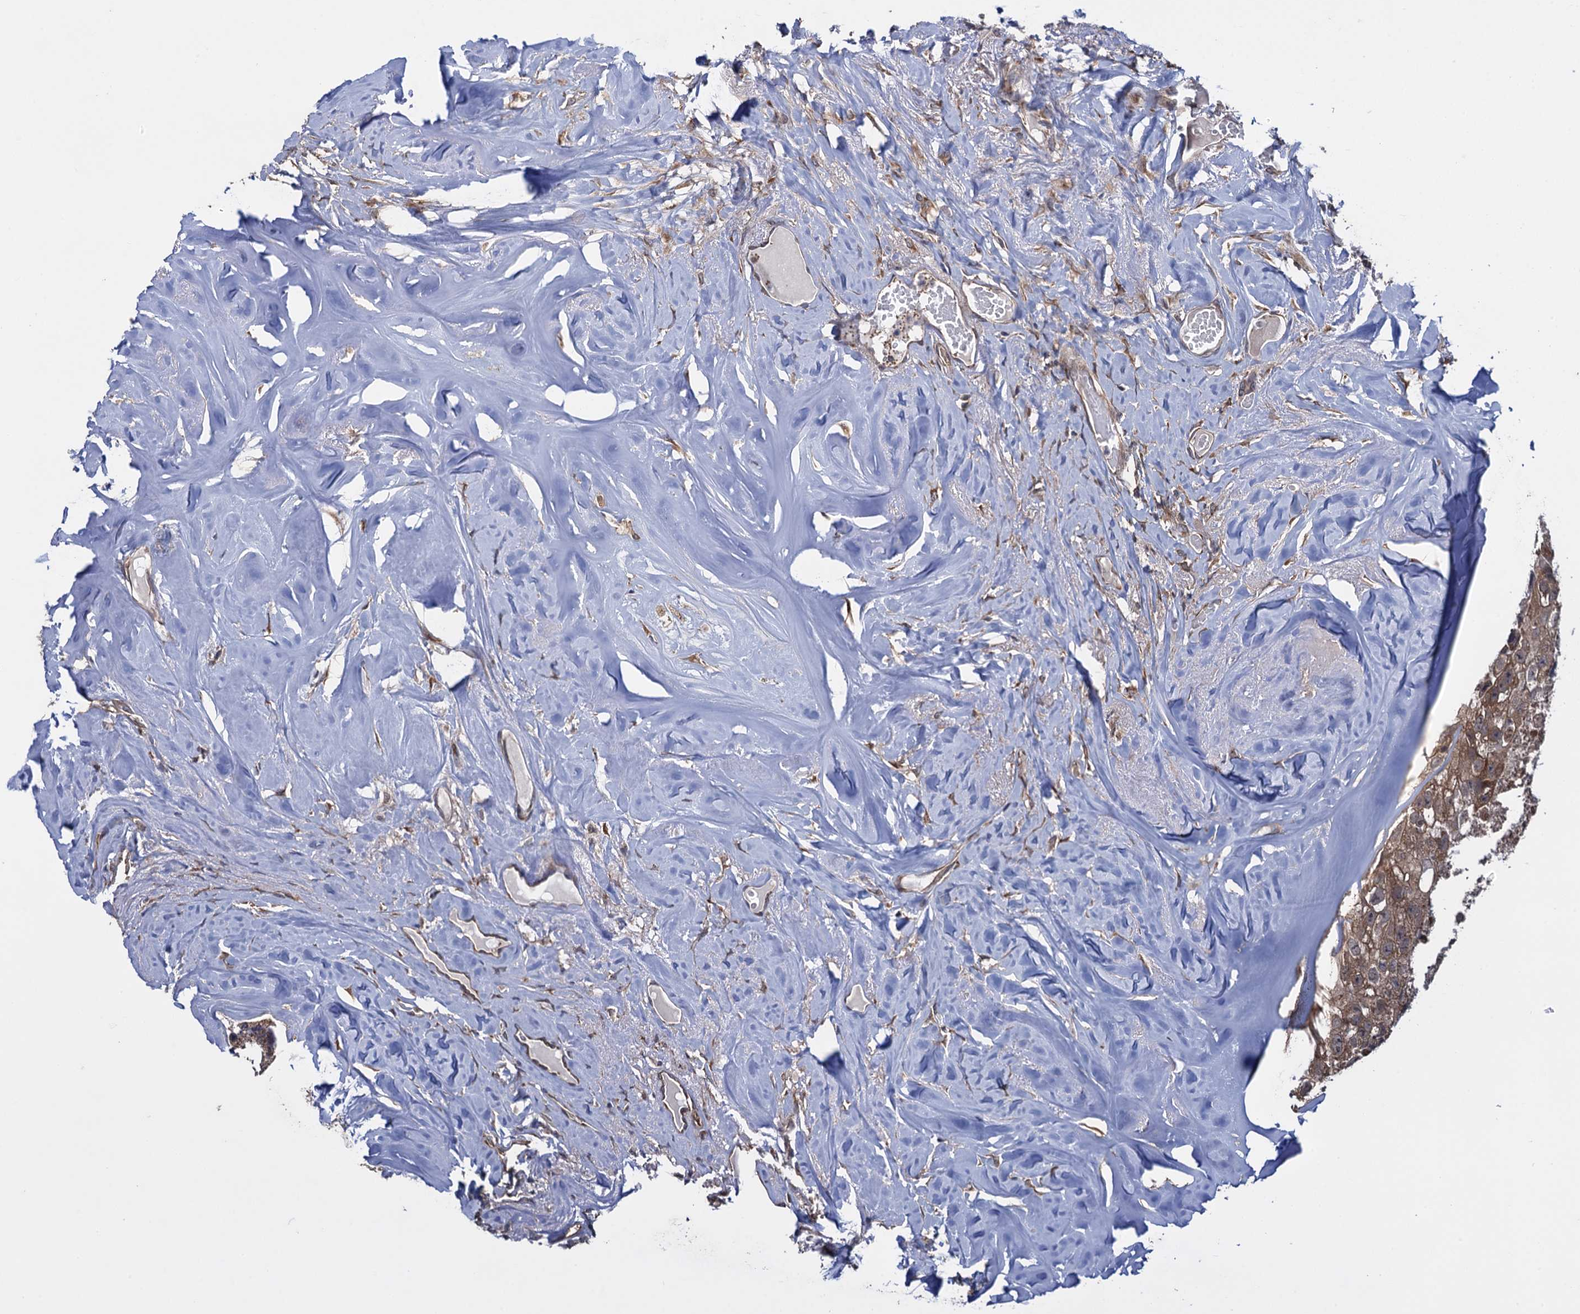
{"staining": {"intensity": "moderate", "quantity": ">75%", "location": "cytoplasmic/membranous"}, "tissue": "head and neck cancer", "cell_type": "Tumor cells", "image_type": "cancer", "snomed": [{"axis": "morphology", "description": "Adenocarcinoma, NOS"}, {"axis": "morphology", "description": "Adenocarcinoma, metastatic, NOS"}, {"axis": "topography", "description": "Head-Neck"}], "caption": "Adenocarcinoma (head and neck) stained with IHC exhibits moderate cytoplasmic/membranous staining in about >75% of tumor cells.", "gene": "HAUS1", "patient": {"sex": "male", "age": 75}}